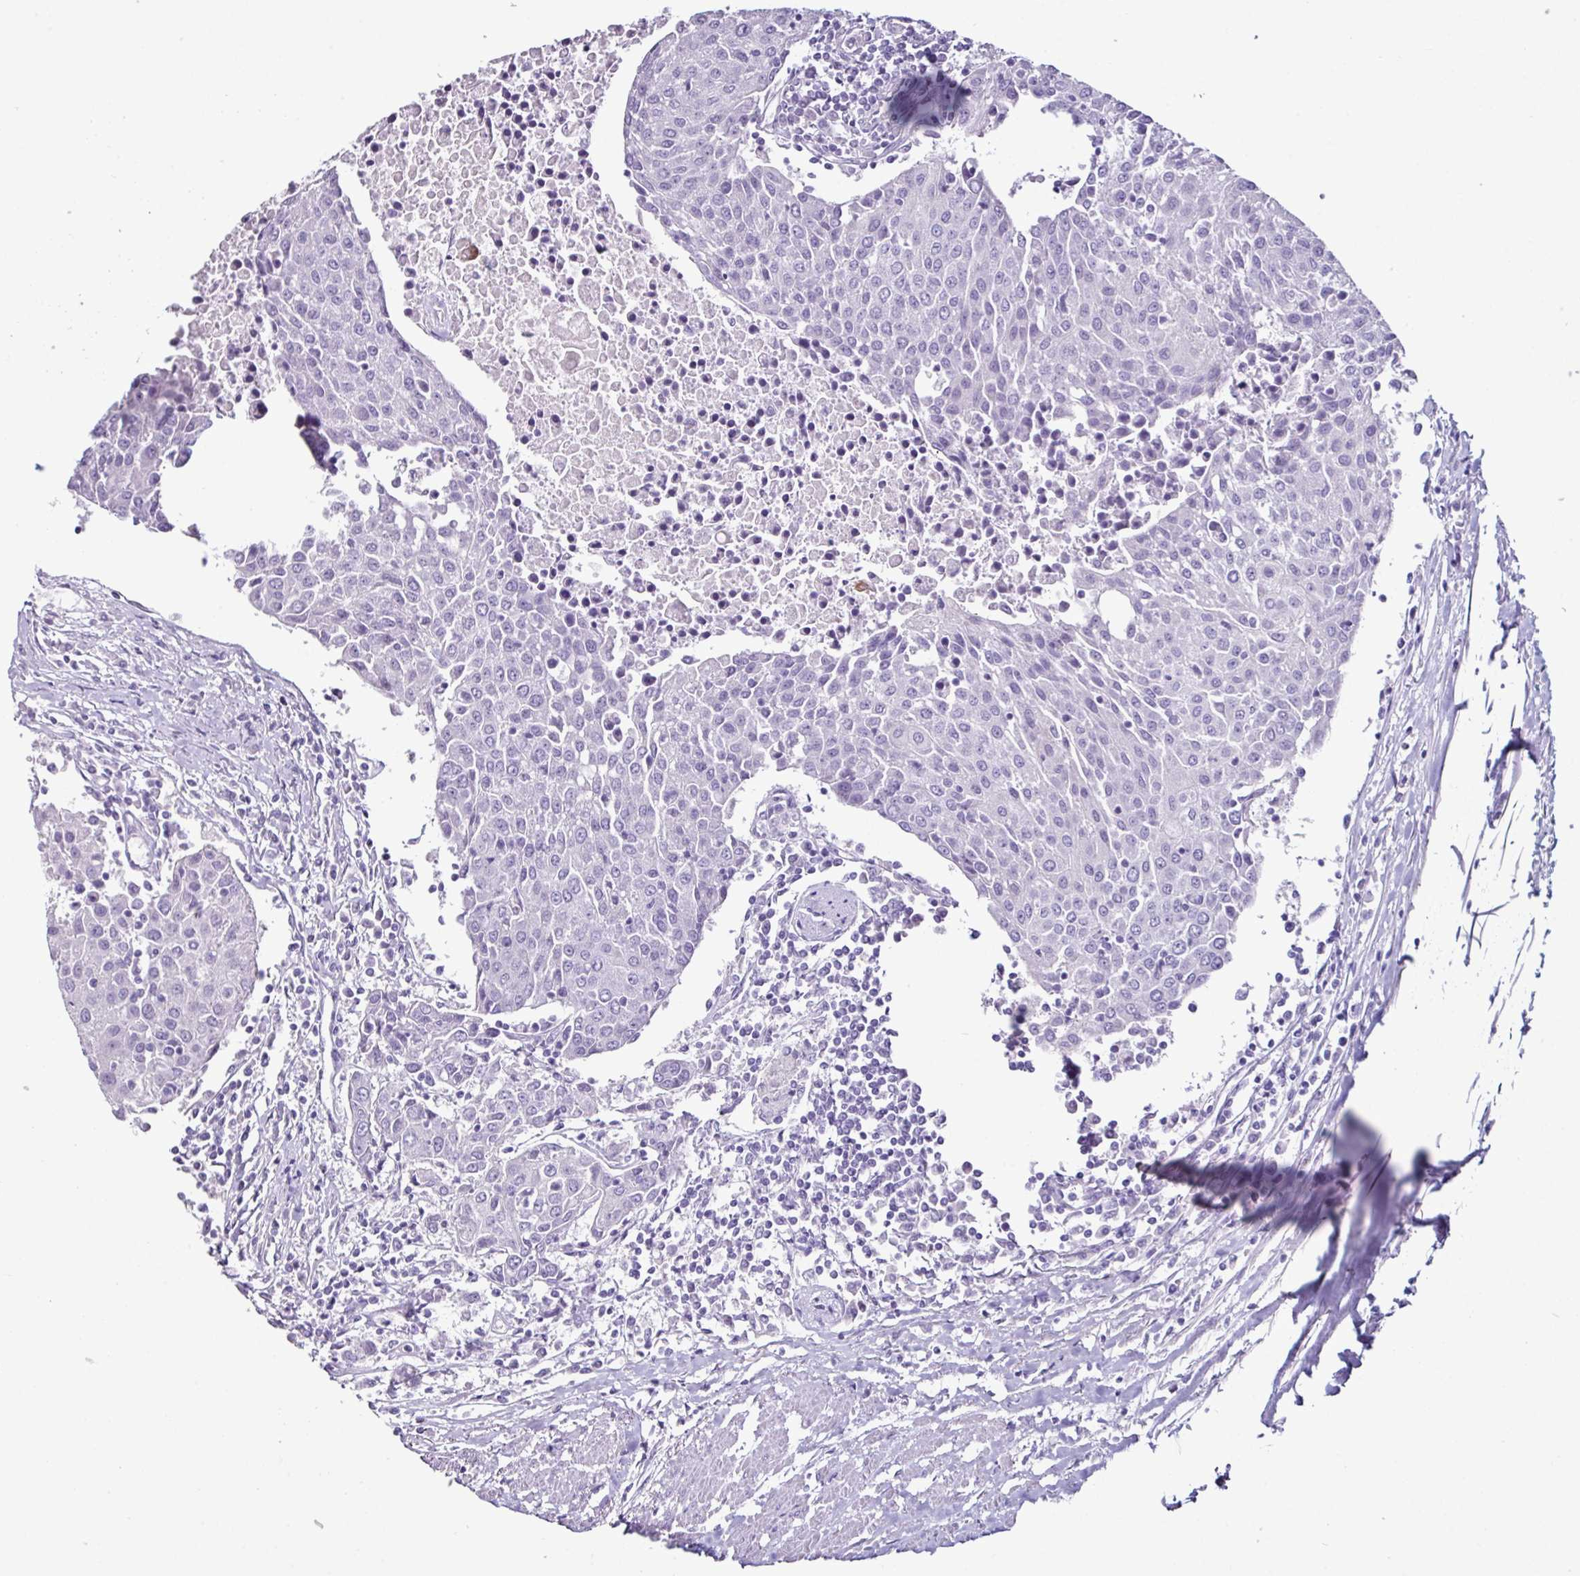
{"staining": {"intensity": "negative", "quantity": "none", "location": "none"}, "tissue": "urothelial cancer", "cell_type": "Tumor cells", "image_type": "cancer", "snomed": [{"axis": "morphology", "description": "Urothelial carcinoma, High grade"}, {"axis": "topography", "description": "Urinary bladder"}], "caption": "High magnification brightfield microscopy of urothelial cancer stained with DAB (brown) and counterstained with hematoxylin (blue): tumor cells show no significant staining.", "gene": "GLP2R", "patient": {"sex": "female", "age": 85}}